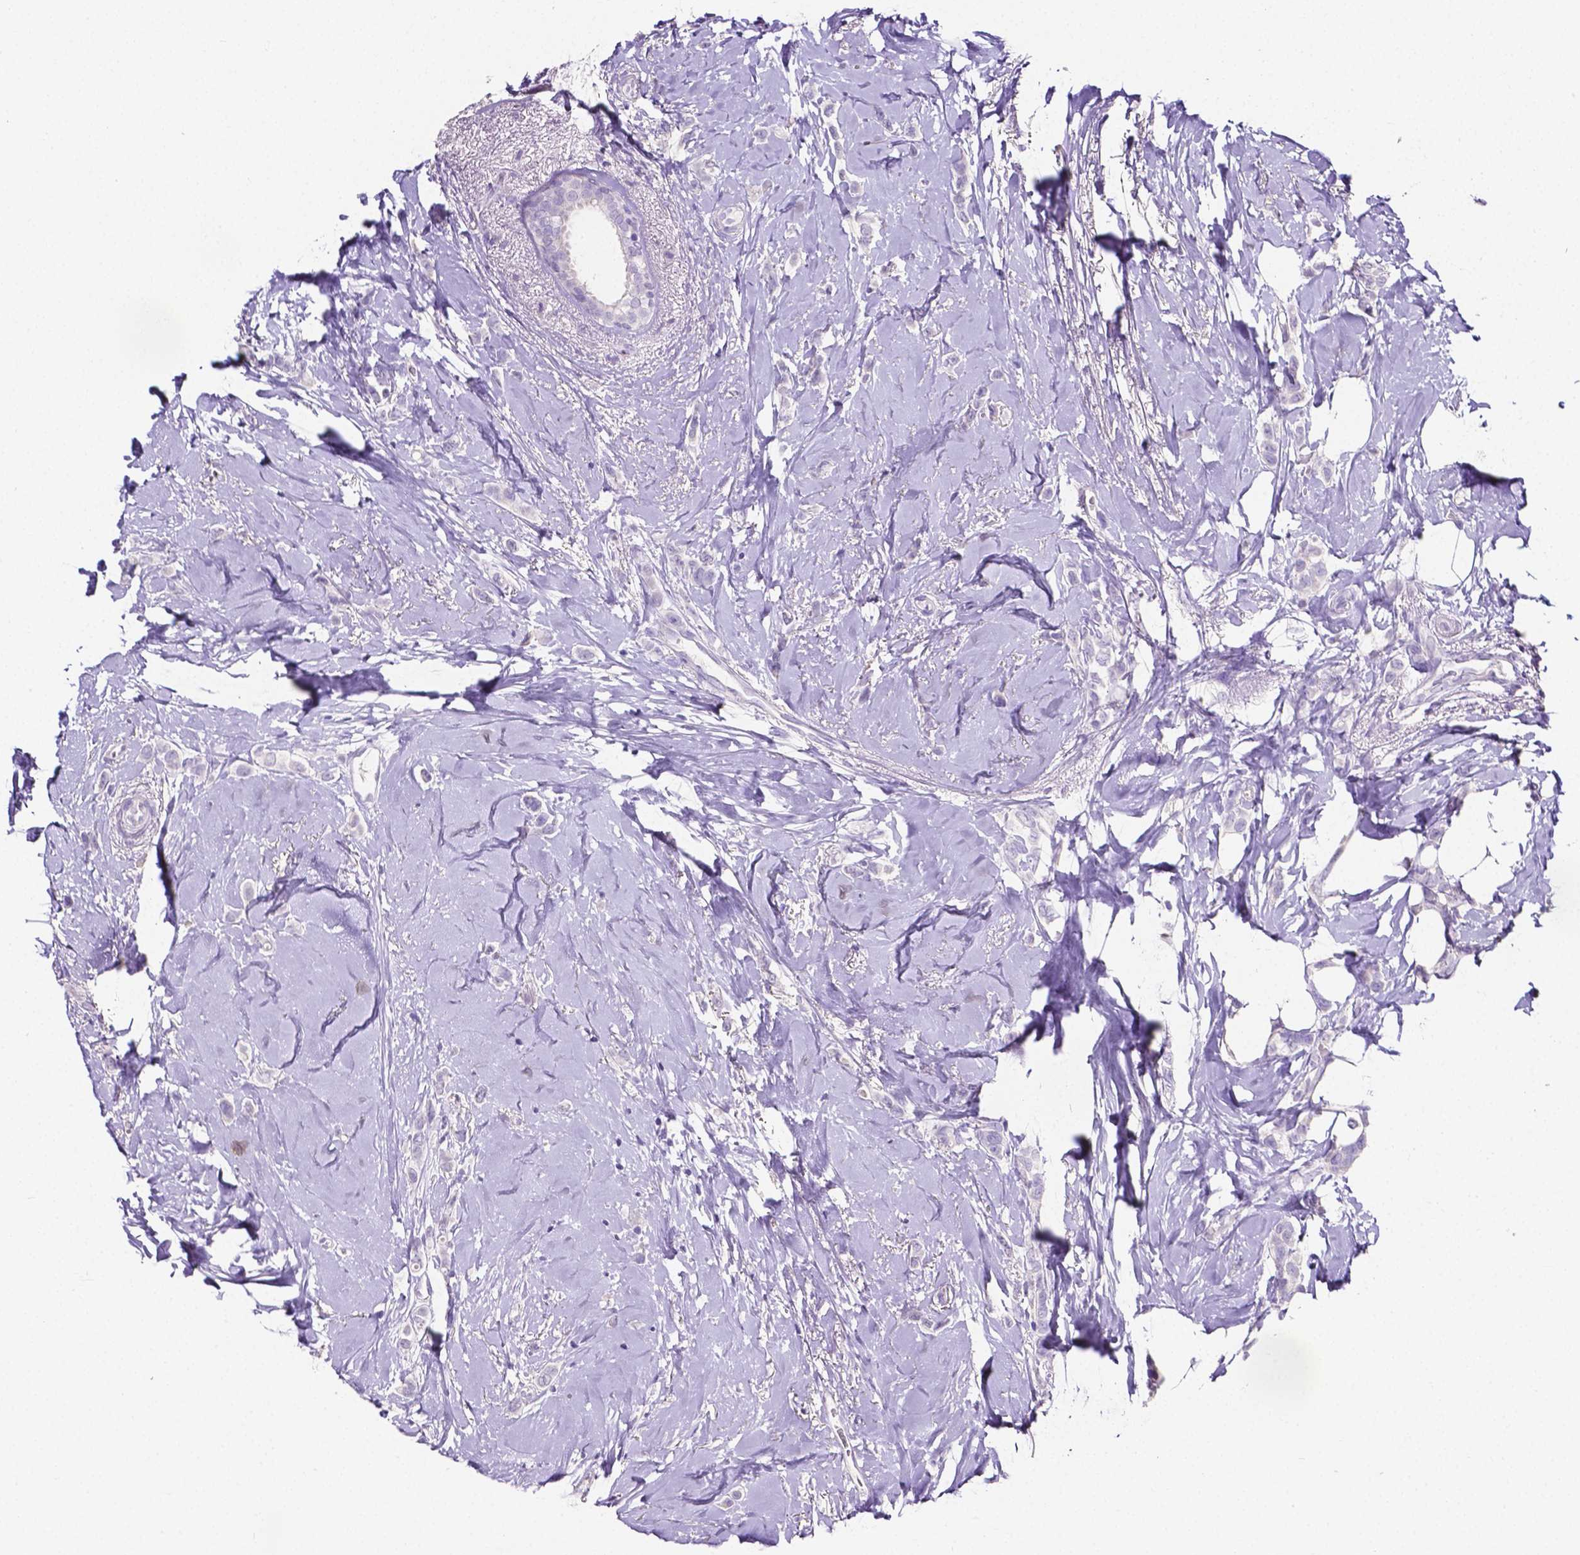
{"staining": {"intensity": "negative", "quantity": "none", "location": "none"}, "tissue": "breast cancer", "cell_type": "Tumor cells", "image_type": "cancer", "snomed": [{"axis": "morphology", "description": "Lobular carcinoma"}, {"axis": "topography", "description": "Breast"}], "caption": "Immunohistochemistry (IHC) image of neoplastic tissue: breast cancer stained with DAB (3,3'-diaminobenzidine) reveals no significant protein staining in tumor cells.", "gene": "SLC22A2", "patient": {"sex": "female", "age": 66}}